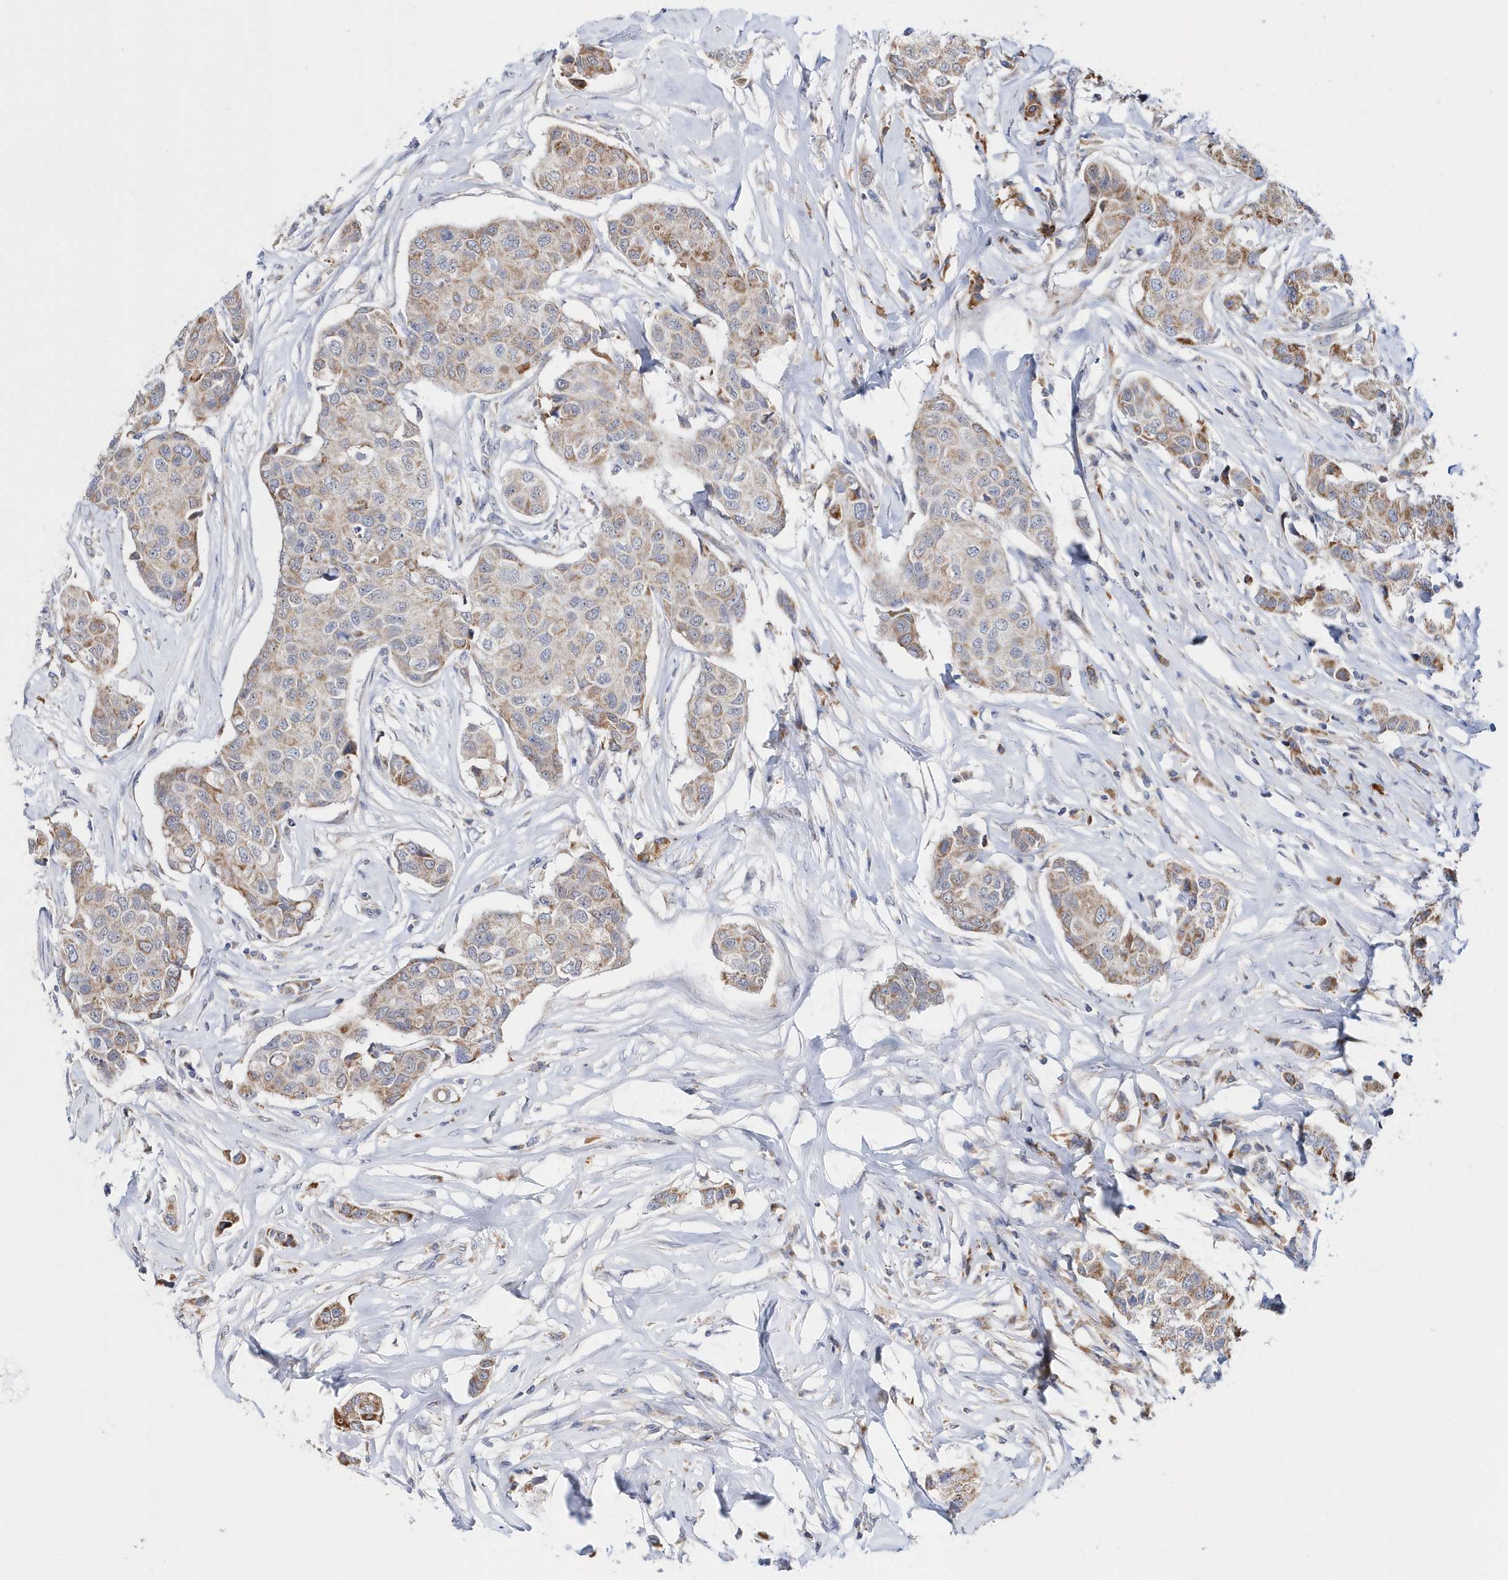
{"staining": {"intensity": "moderate", "quantity": ">75%", "location": "cytoplasmic/membranous"}, "tissue": "breast cancer", "cell_type": "Tumor cells", "image_type": "cancer", "snomed": [{"axis": "morphology", "description": "Duct carcinoma"}, {"axis": "topography", "description": "Breast"}], "caption": "DAB immunohistochemical staining of human breast cancer (invasive ductal carcinoma) shows moderate cytoplasmic/membranous protein positivity in about >75% of tumor cells.", "gene": "SPATA5", "patient": {"sex": "female", "age": 80}}